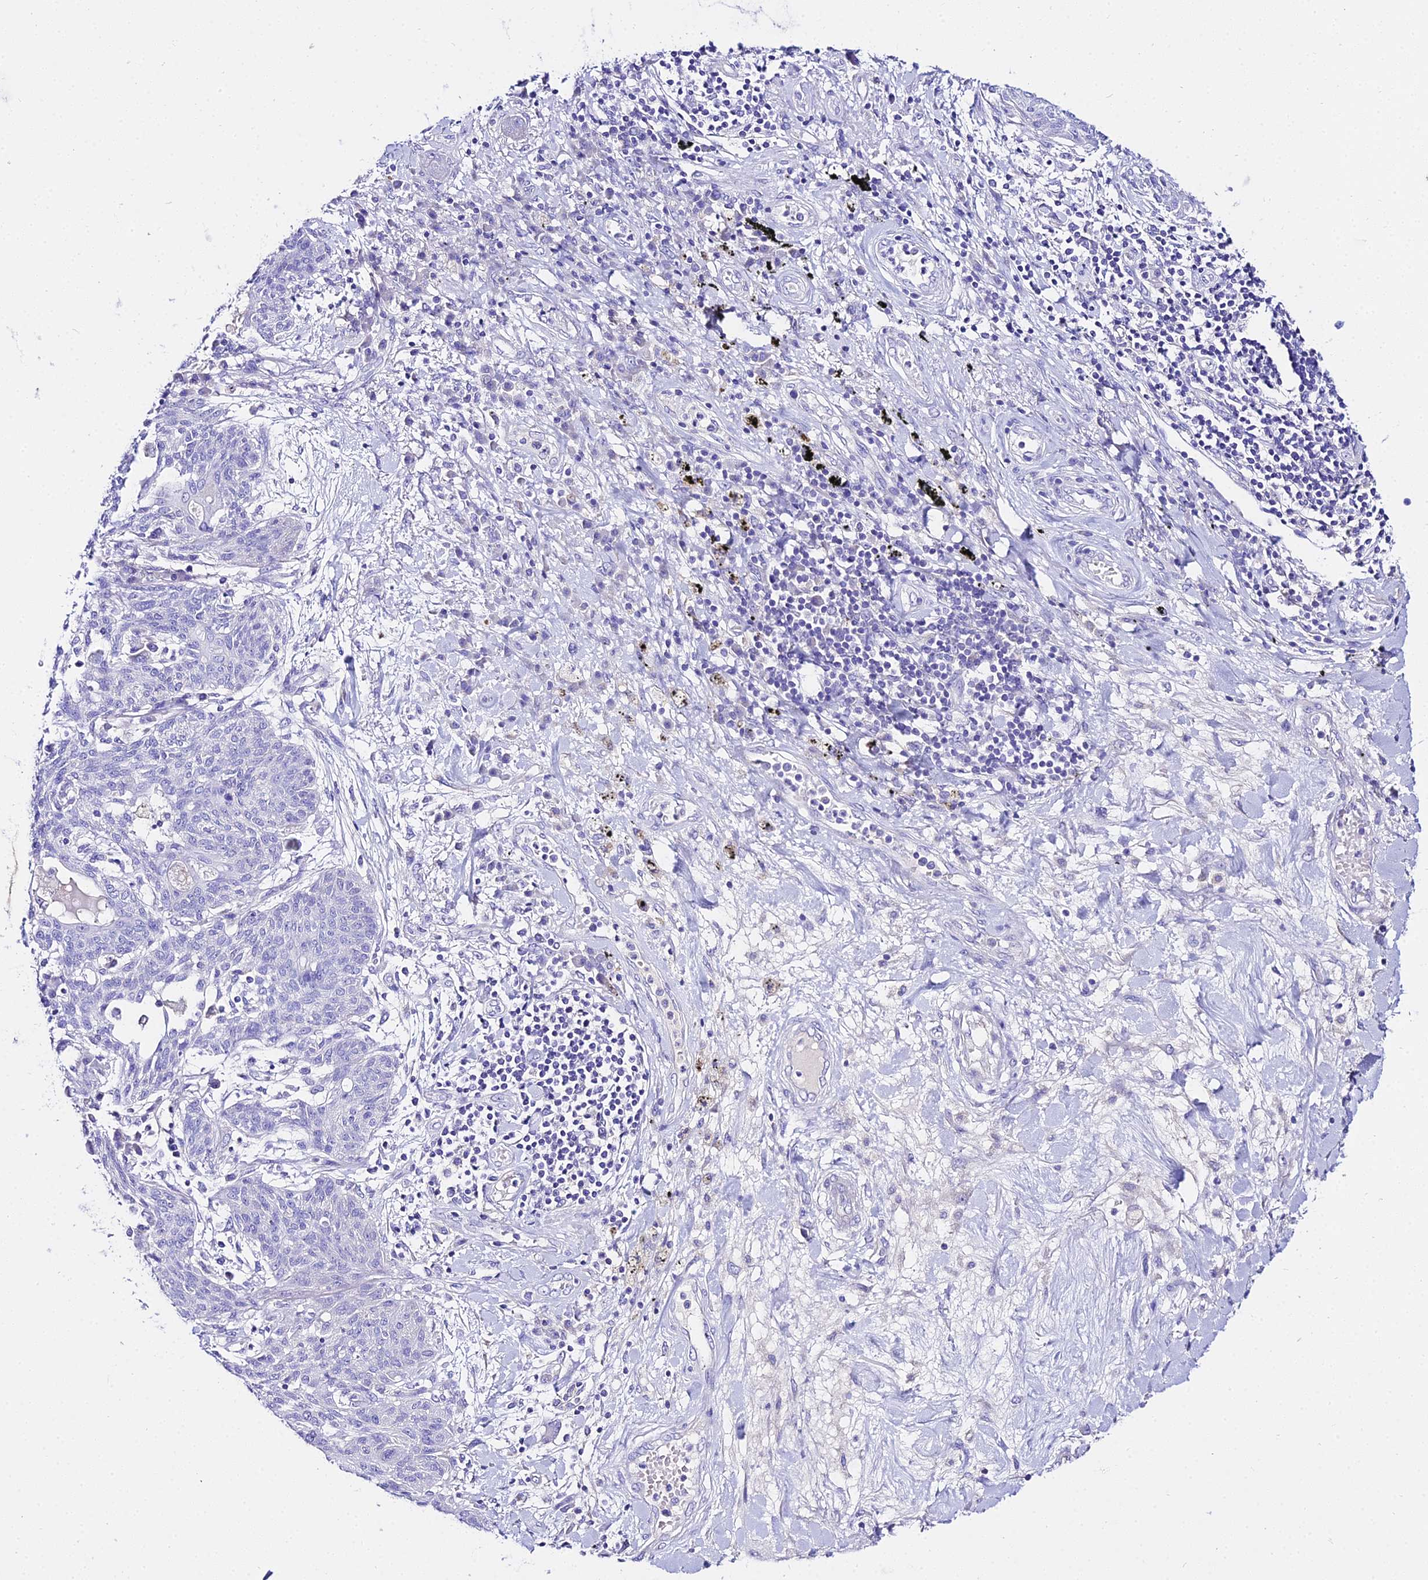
{"staining": {"intensity": "negative", "quantity": "none", "location": "none"}, "tissue": "lung cancer", "cell_type": "Tumor cells", "image_type": "cancer", "snomed": [{"axis": "morphology", "description": "Squamous cell carcinoma, NOS"}, {"axis": "topography", "description": "Lung"}], "caption": "Immunohistochemistry of squamous cell carcinoma (lung) reveals no positivity in tumor cells.", "gene": "TUBA3D", "patient": {"sex": "female", "age": 70}}